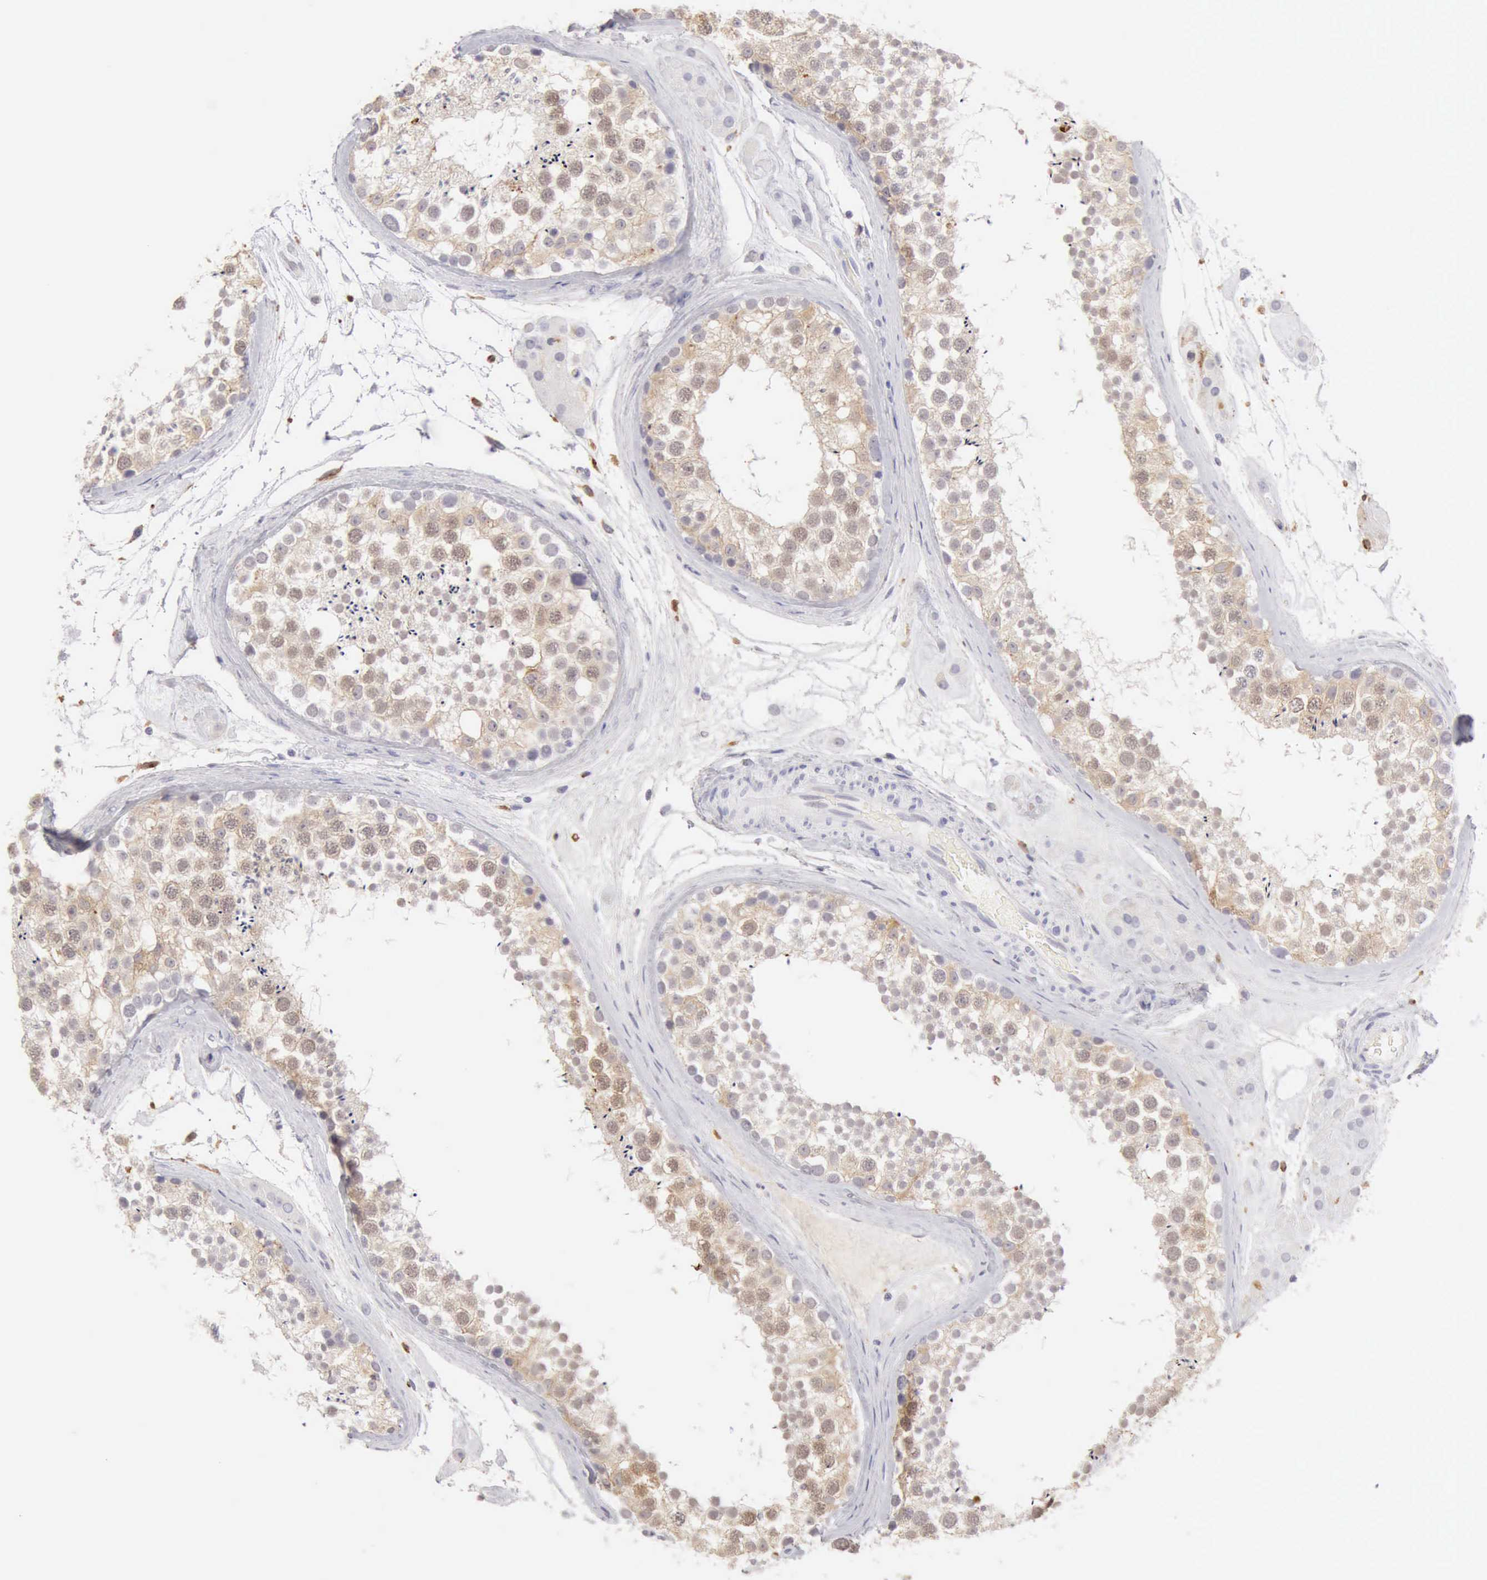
{"staining": {"intensity": "weak", "quantity": "25%-75%", "location": "cytoplasmic/membranous"}, "tissue": "testis", "cell_type": "Cells in seminiferous ducts", "image_type": "normal", "snomed": [{"axis": "morphology", "description": "Normal tissue, NOS"}, {"axis": "topography", "description": "Testis"}], "caption": "Immunohistochemistry histopathology image of normal testis: human testis stained using immunohistochemistry (IHC) exhibits low levels of weak protein expression localized specifically in the cytoplasmic/membranous of cells in seminiferous ducts, appearing as a cytoplasmic/membranous brown color.", "gene": "RNASE1", "patient": {"sex": "male", "age": 46}}